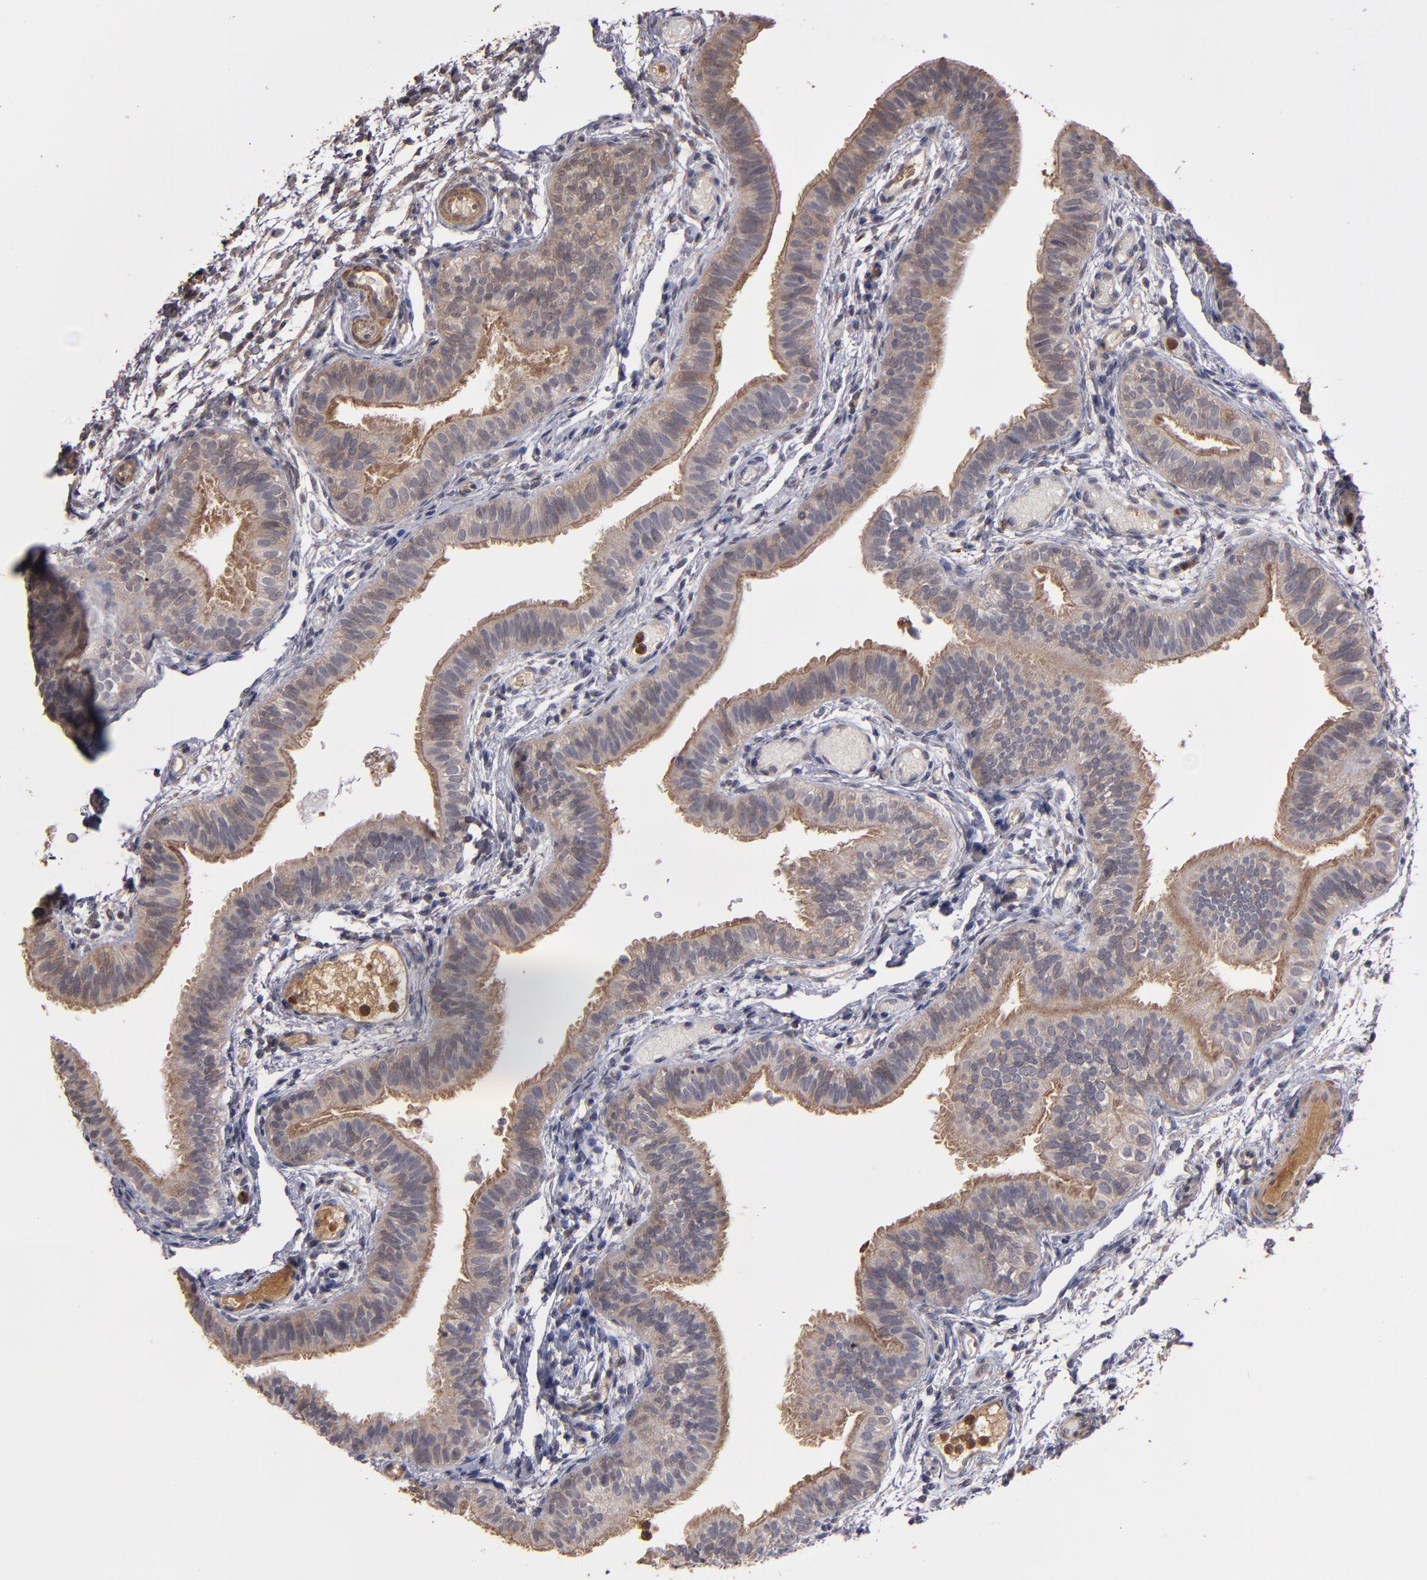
{"staining": {"intensity": "weak", "quantity": ">75%", "location": "cytoplasmic/membranous"}, "tissue": "fallopian tube", "cell_type": "Glandular cells", "image_type": "normal", "snomed": [{"axis": "morphology", "description": "Normal tissue, NOS"}, {"axis": "morphology", "description": "Dermoid, NOS"}, {"axis": "topography", "description": "Fallopian tube"}], "caption": "Immunohistochemical staining of normal fallopian tube exhibits weak cytoplasmic/membranous protein staining in about >75% of glandular cells. Using DAB (brown) and hematoxylin (blue) stains, captured at high magnification using brightfield microscopy.", "gene": "SERPINA7", "patient": {"sex": "female", "age": 33}}